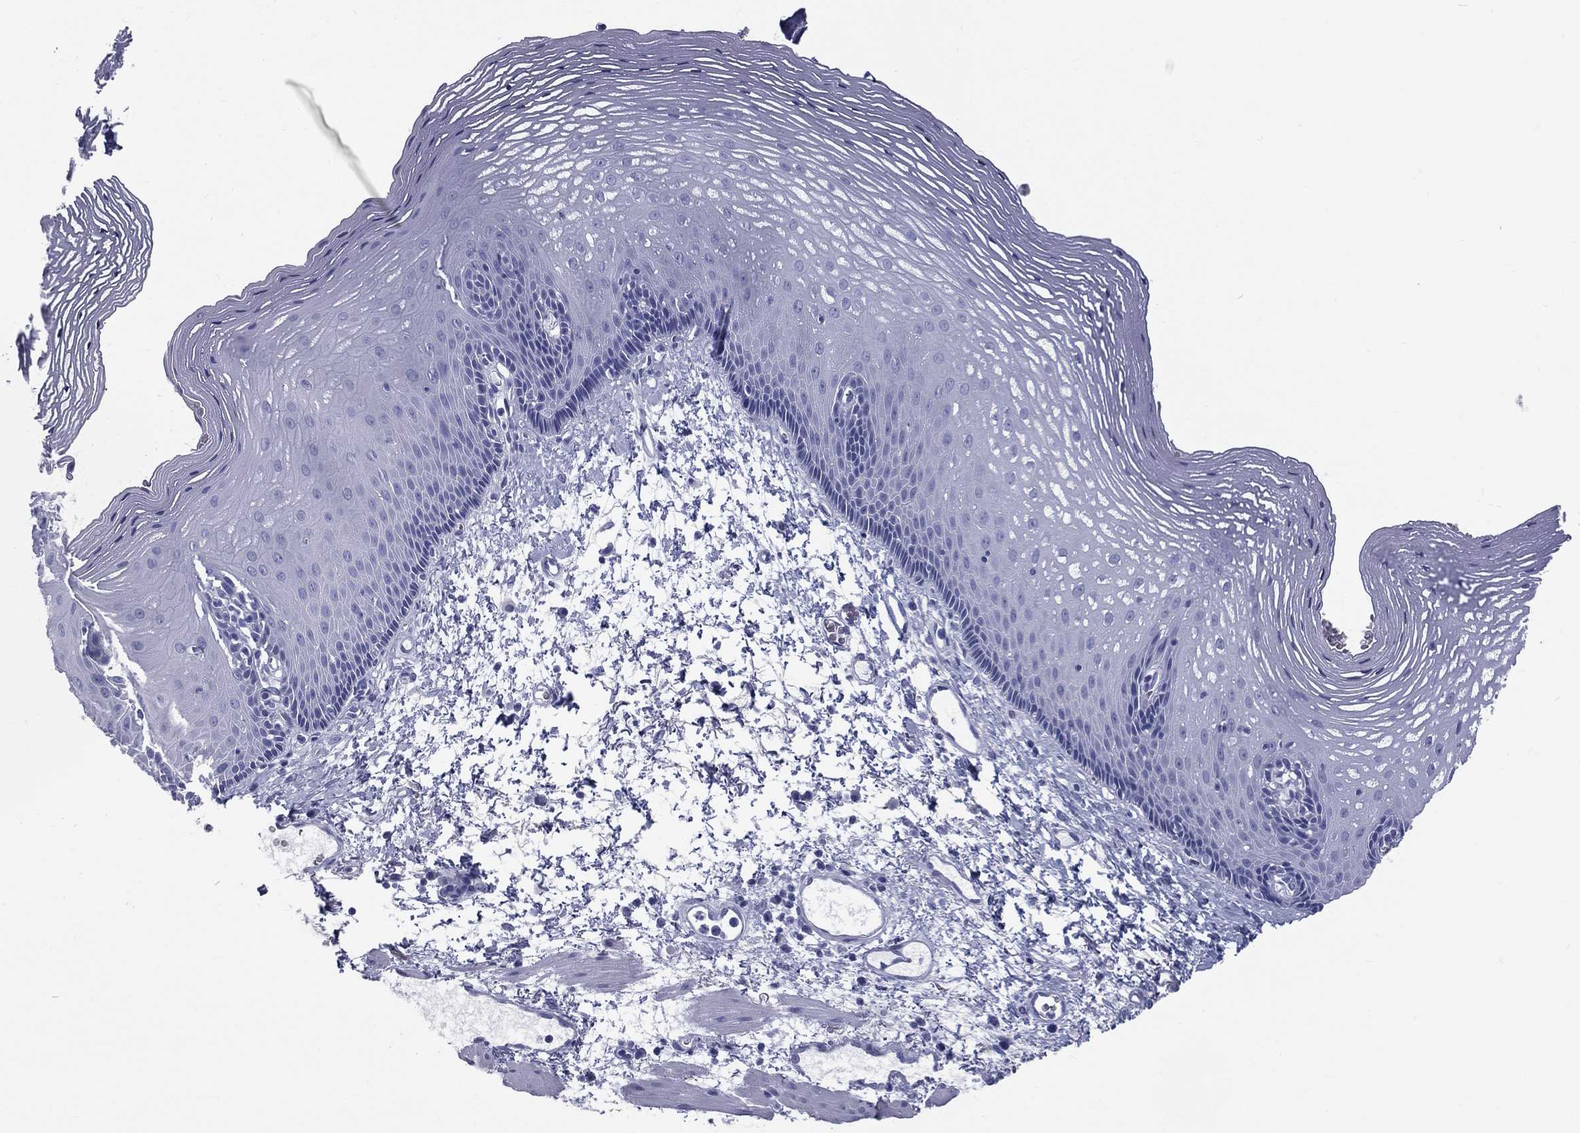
{"staining": {"intensity": "negative", "quantity": "none", "location": "none"}, "tissue": "esophagus", "cell_type": "Squamous epithelial cells", "image_type": "normal", "snomed": [{"axis": "morphology", "description": "Normal tissue, NOS"}, {"axis": "topography", "description": "Esophagus"}], "caption": "The histopathology image displays no significant expression in squamous epithelial cells of esophagus. Nuclei are stained in blue.", "gene": "RSPH4A", "patient": {"sex": "male", "age": 76}}